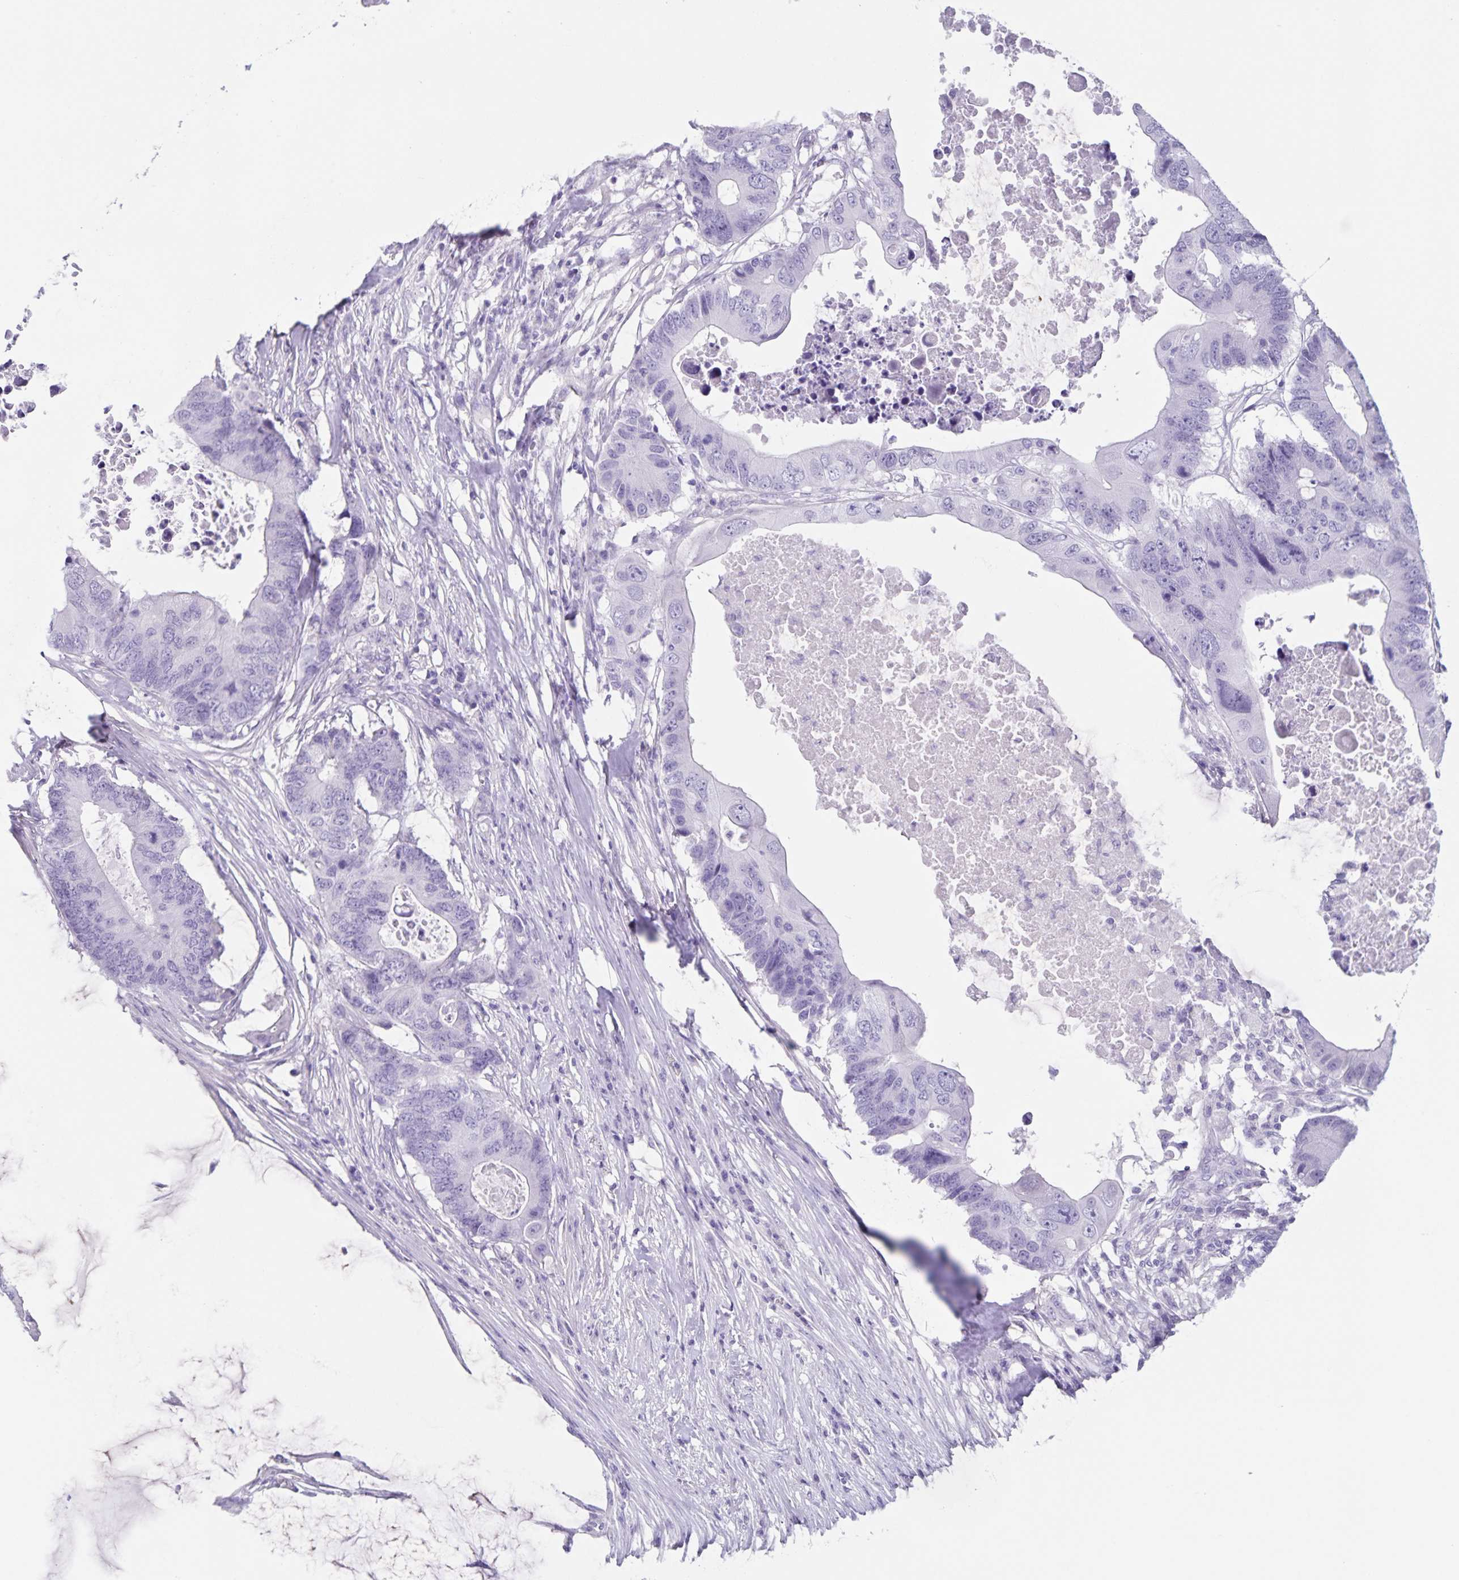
{"staining": {"intensity": "negative", "quantity": "none", "location": "none"}, "tissue": "colorectal cancer", "cell_type": "Tumor cells", "image_type": "cancer", "snomed": [{"axis": "morphology", "description": "Adenocarcinoma, NOS"}, {"axis": "topography", "description": "Colon"}], "caption": "A micrograph of colorectal adenocarcinoma stained for a protein exhibits no brown staining in tumor cells.", "gene": "C11orf42", "patient": {"sex": "male", "age": 71}}